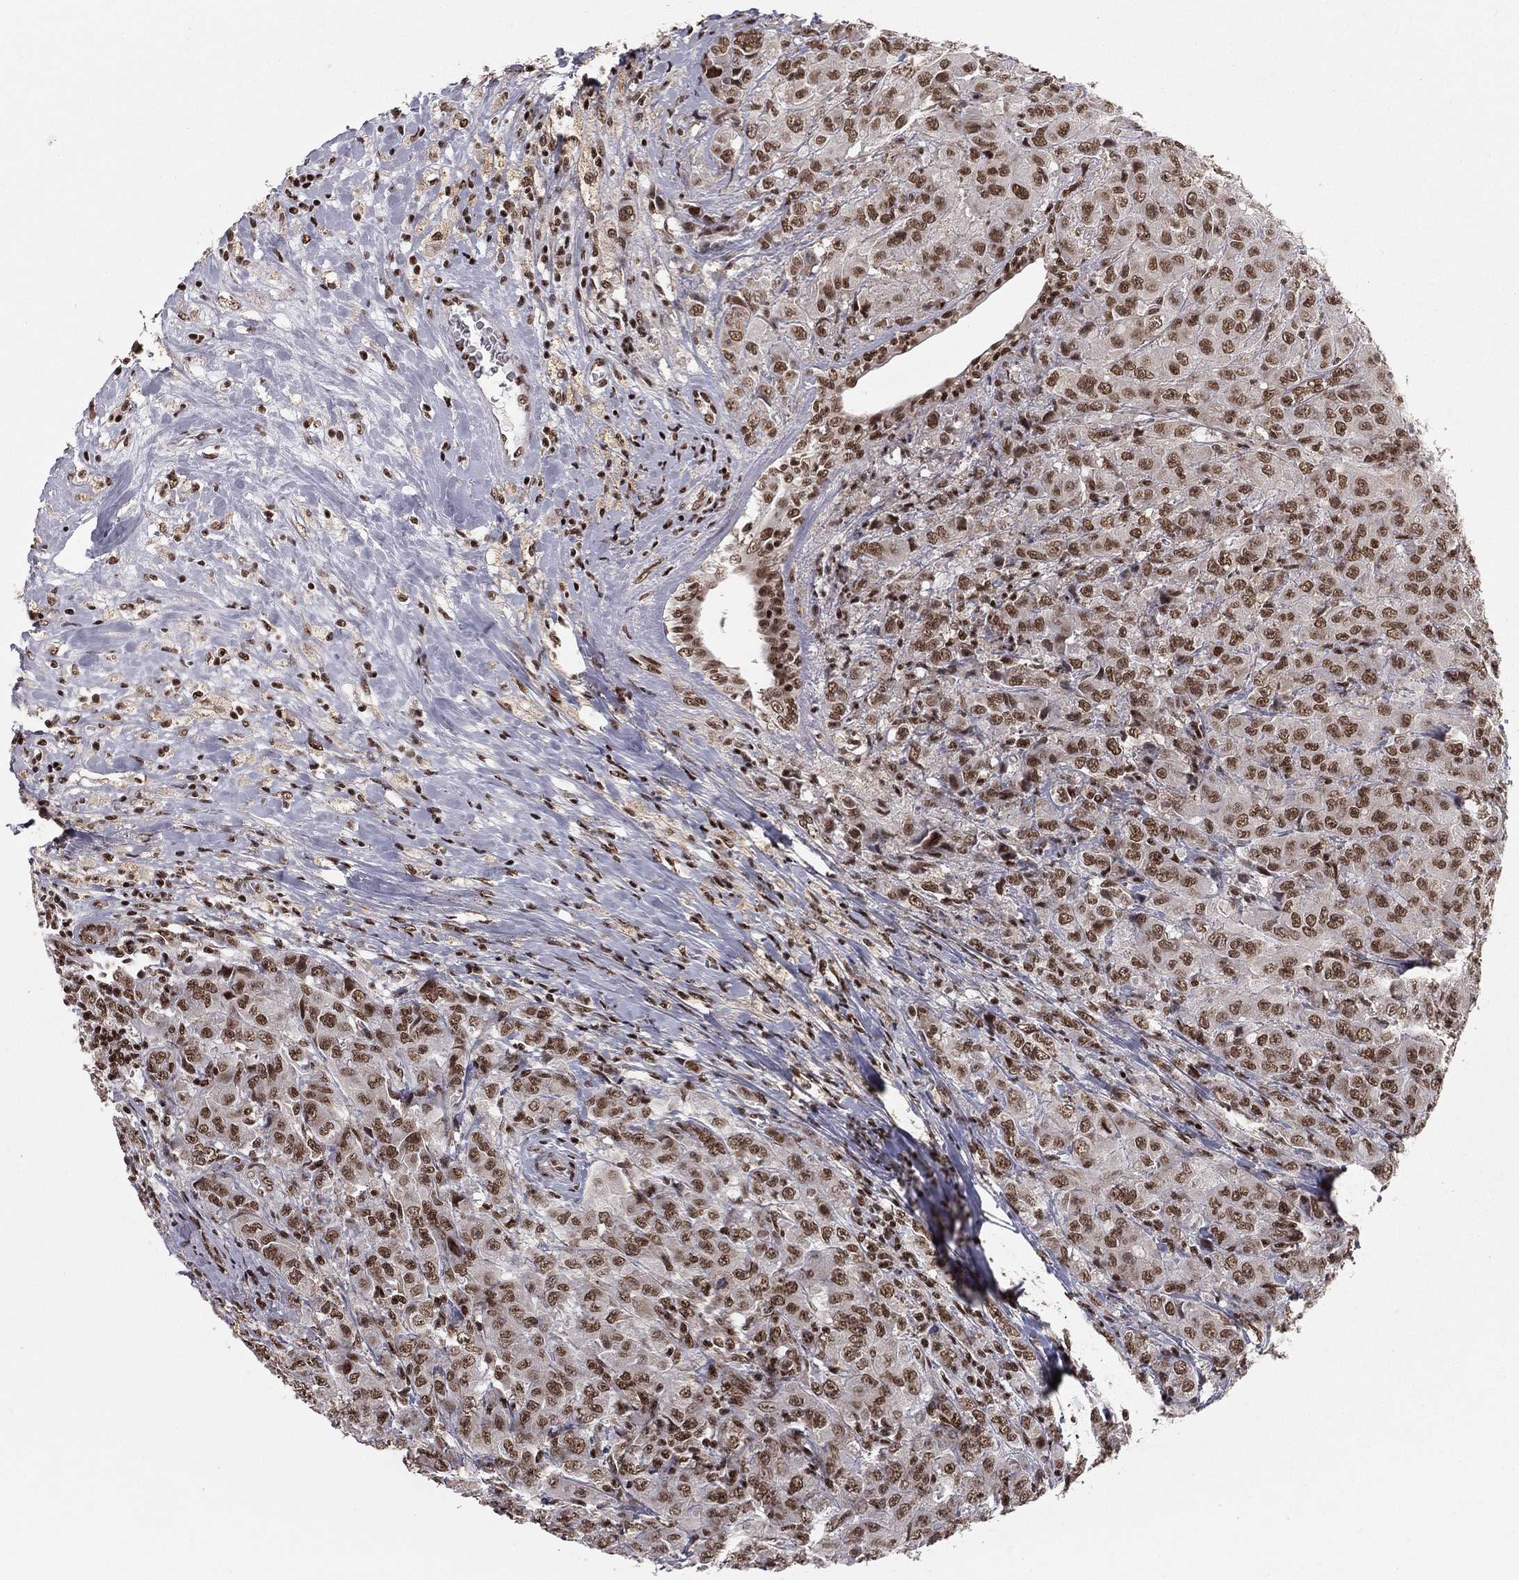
{"staining": {"intensity": "moderate", "quantity": ">75%", "location": "nuclear"}, "tissue": "breast cancer", "cell_type": "Tumor cells", "image_type": "cancer", "snomed": [{"axis": "morphology", "description": "Duct carcinoma"}, {"axis": "topography", "description": "Breast"}], "caption": "This micrograph demonstrates IHC staining of breast cancer (intraductal carcinoma), with medium moderate nuclear positivity in approximately >75% of tumor cells.", "gene": "NFYB", "patient": {"sex": "female", "age": 43}}